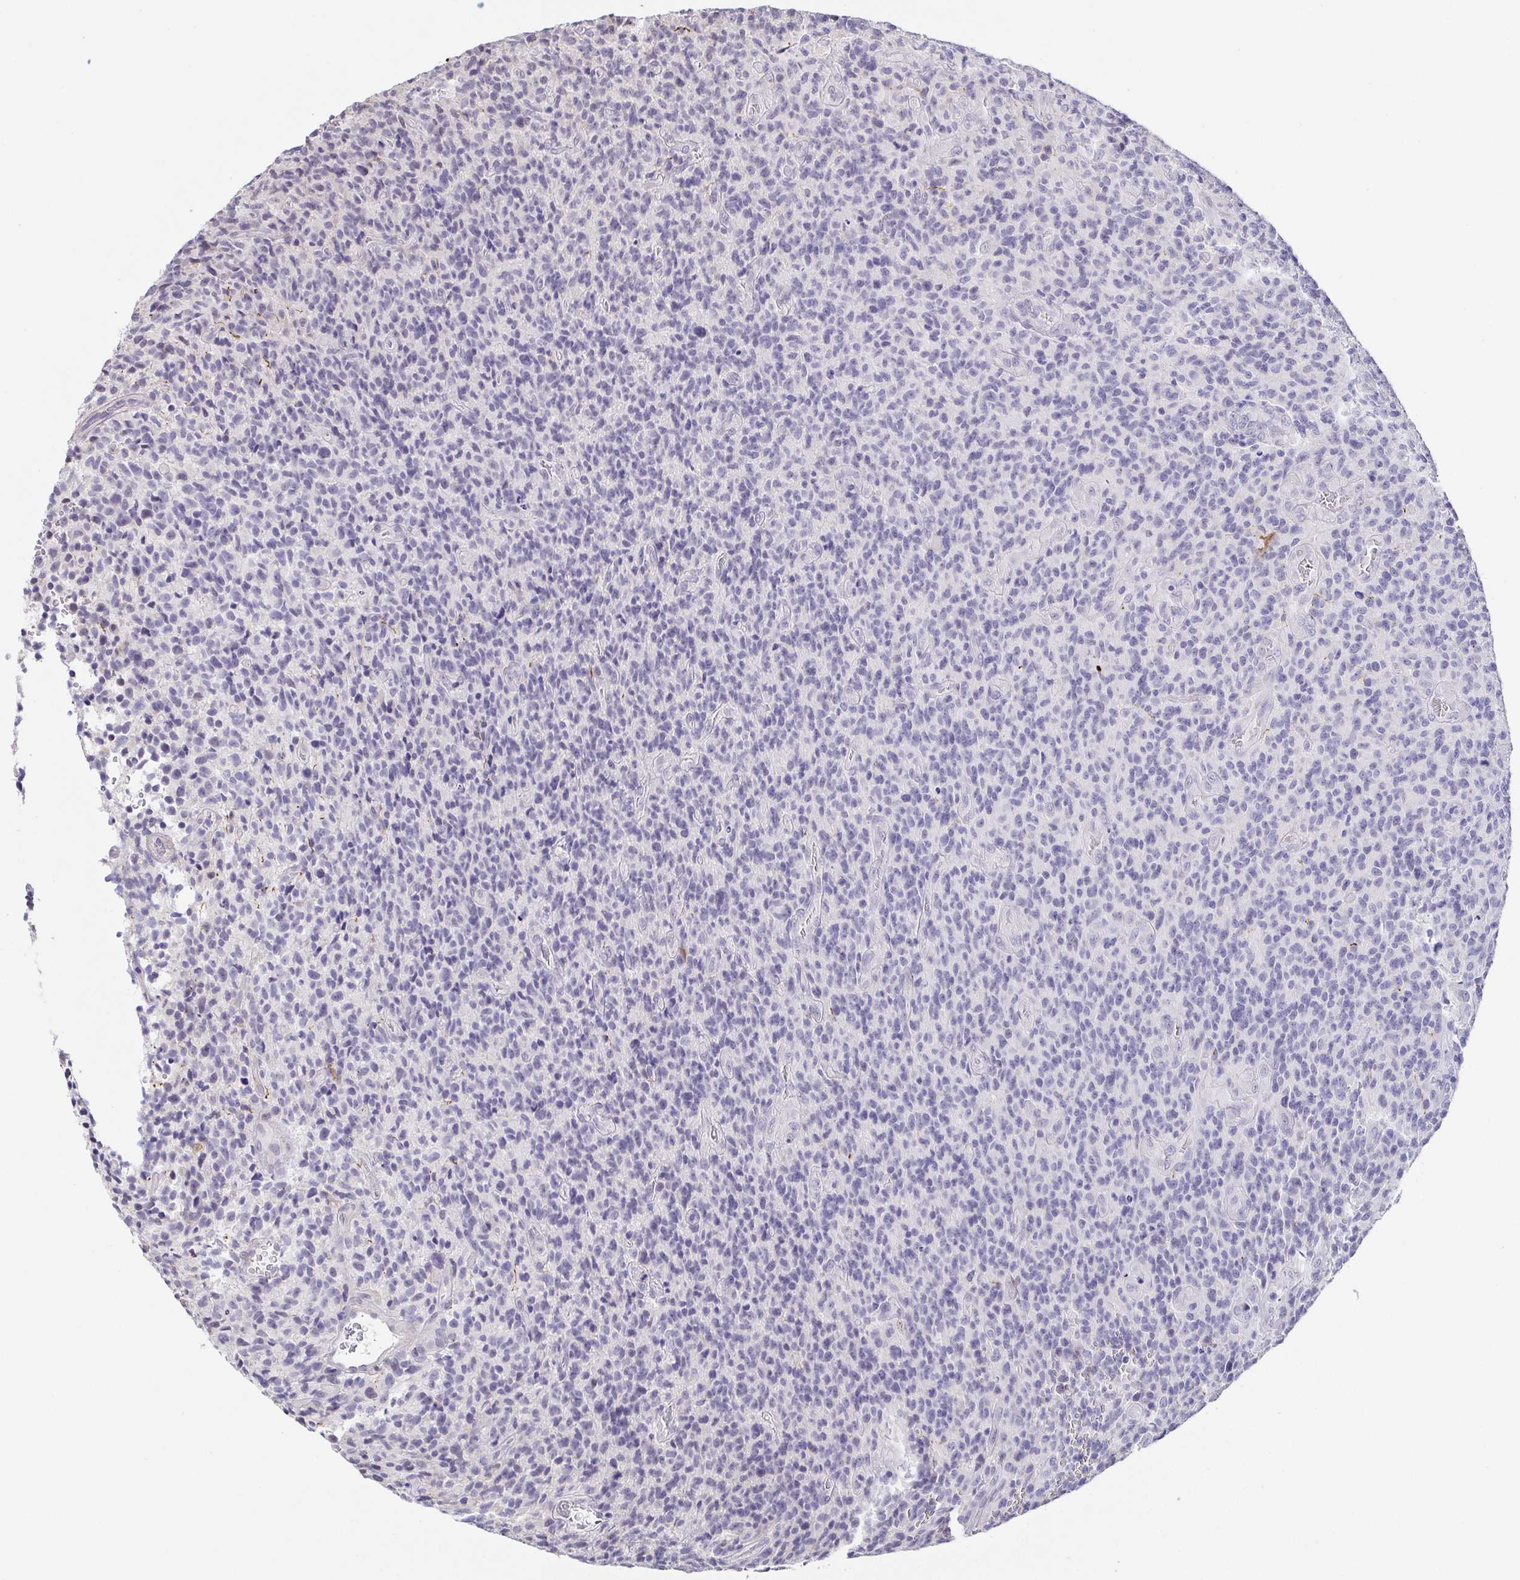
{"staining": {"intensity": "negative", "quantity": "none", "location": "none"}, "tissue": "glioma", "cell_type": "Tumor cells", "image_type": "cancer", "snomed": [{"axis": "morphology", "description": "Glioma, malignant, High grade"}, {"axis": "topography", "description": "Brain"}], "caption": "Immunohistochemical staining of malignant glioma (high-grade) reveals no significant positivity in tumor cells.", "gene": "NEFH", "patient": {"sex": "male", "age": 76}}